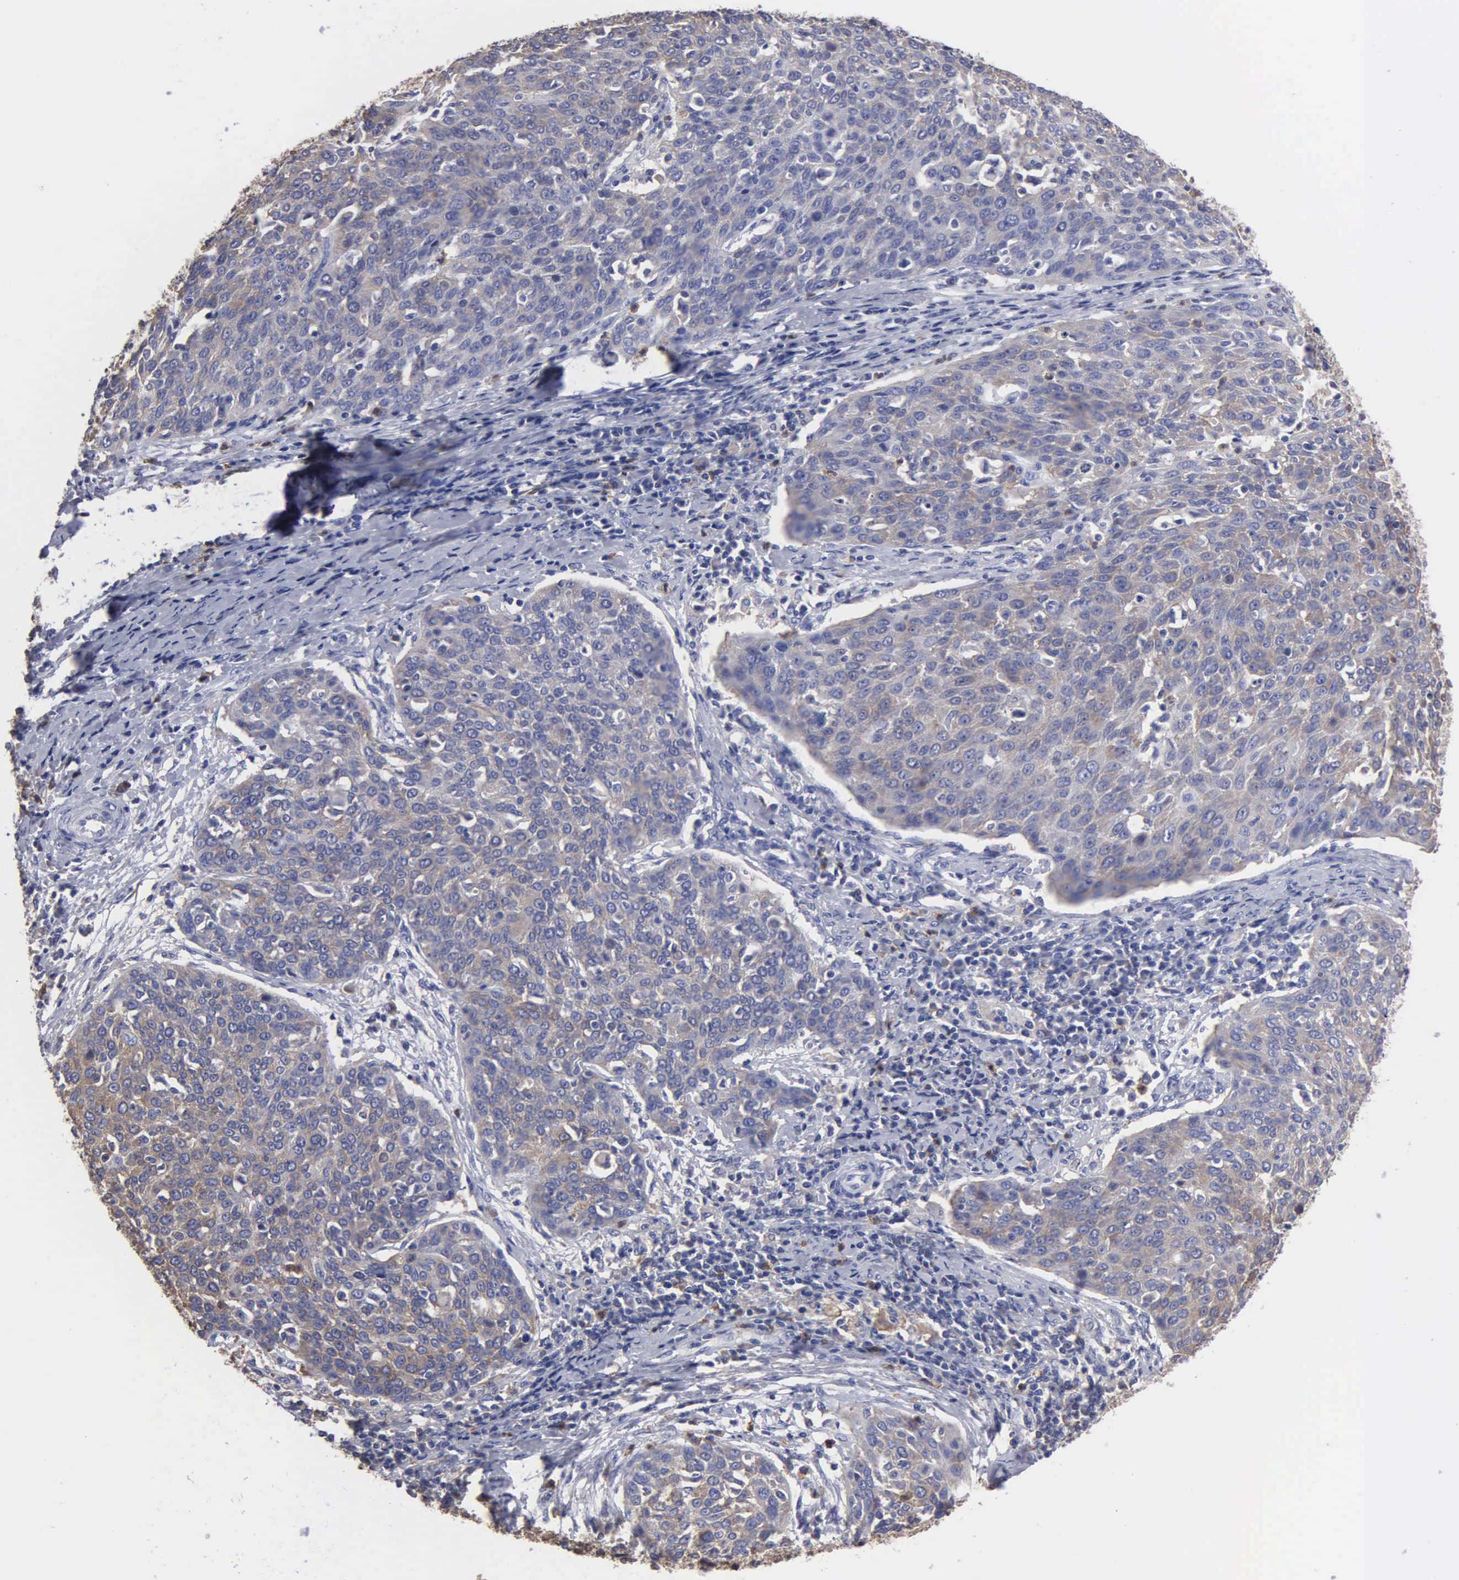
{"staining": {"intensity": "weak", "quantity": "25%-75%", "location": "cytoplasmic/membranous"}, "tissue": "cervical cancer", "cell_type": "Tumor cells", "image_type": "cancer", "snomed": [{"axis": "morphology", "description": "Squamous cell carcinoma, NOS"}, {"axis": "topography", "description": "Cervix"}], "caption": "DAB (3,3'-diaminobenzidine) immunohistochemical staining of human cervical squamous cell carcinoma shows weak cytoplasmic/membranous protein staining in about 25%-75% of tumor cells.", "gene": "G6PD", "patient": {"sex": "female", "age": 38}}